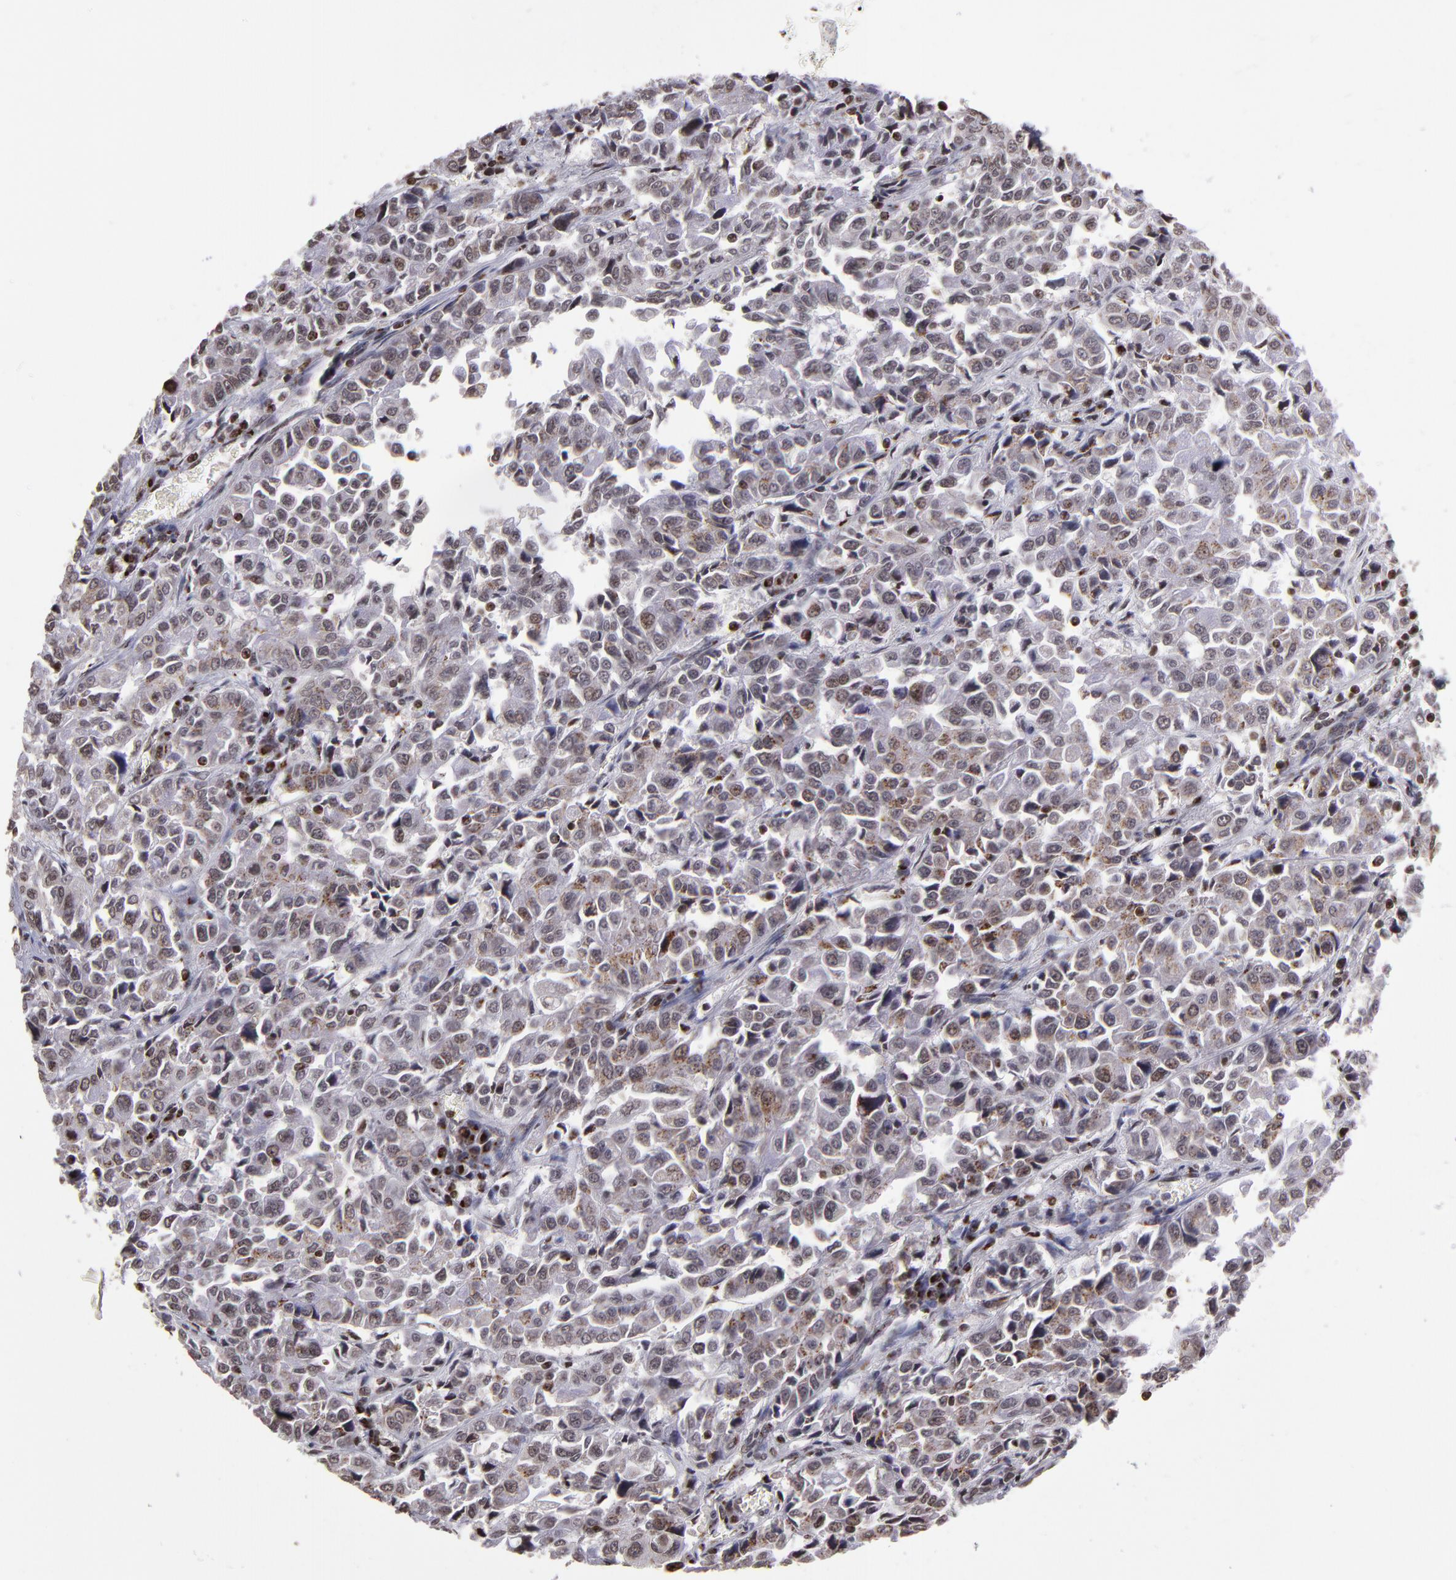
{"staining": {"intensity": "moderate", "quantity": ">75%", "location": "cytoplasmic/membranous,nuclear"}, "tissue": "pancreatic cancer", "cell_type": "Tumor cells", "image_type": "cancer", "snomed": [{"axis": "morphology", "description": "Adenocarcinoma, NOS"}, {"axis": "topography", "description": "Pancreas"}], "caption": "IHC histopathology image of neoplastic tissue: pancreatic cancer stained using IHC shows medium levels of moderate protein expression localized specifically in the cytoplasmic/membranous and nuclear of tumor cells, appearing as a cytoplasmic/membranous and nuclear brown color.", "gene": "CSDC2", "patient": {"sex": "female", "age": 52}}